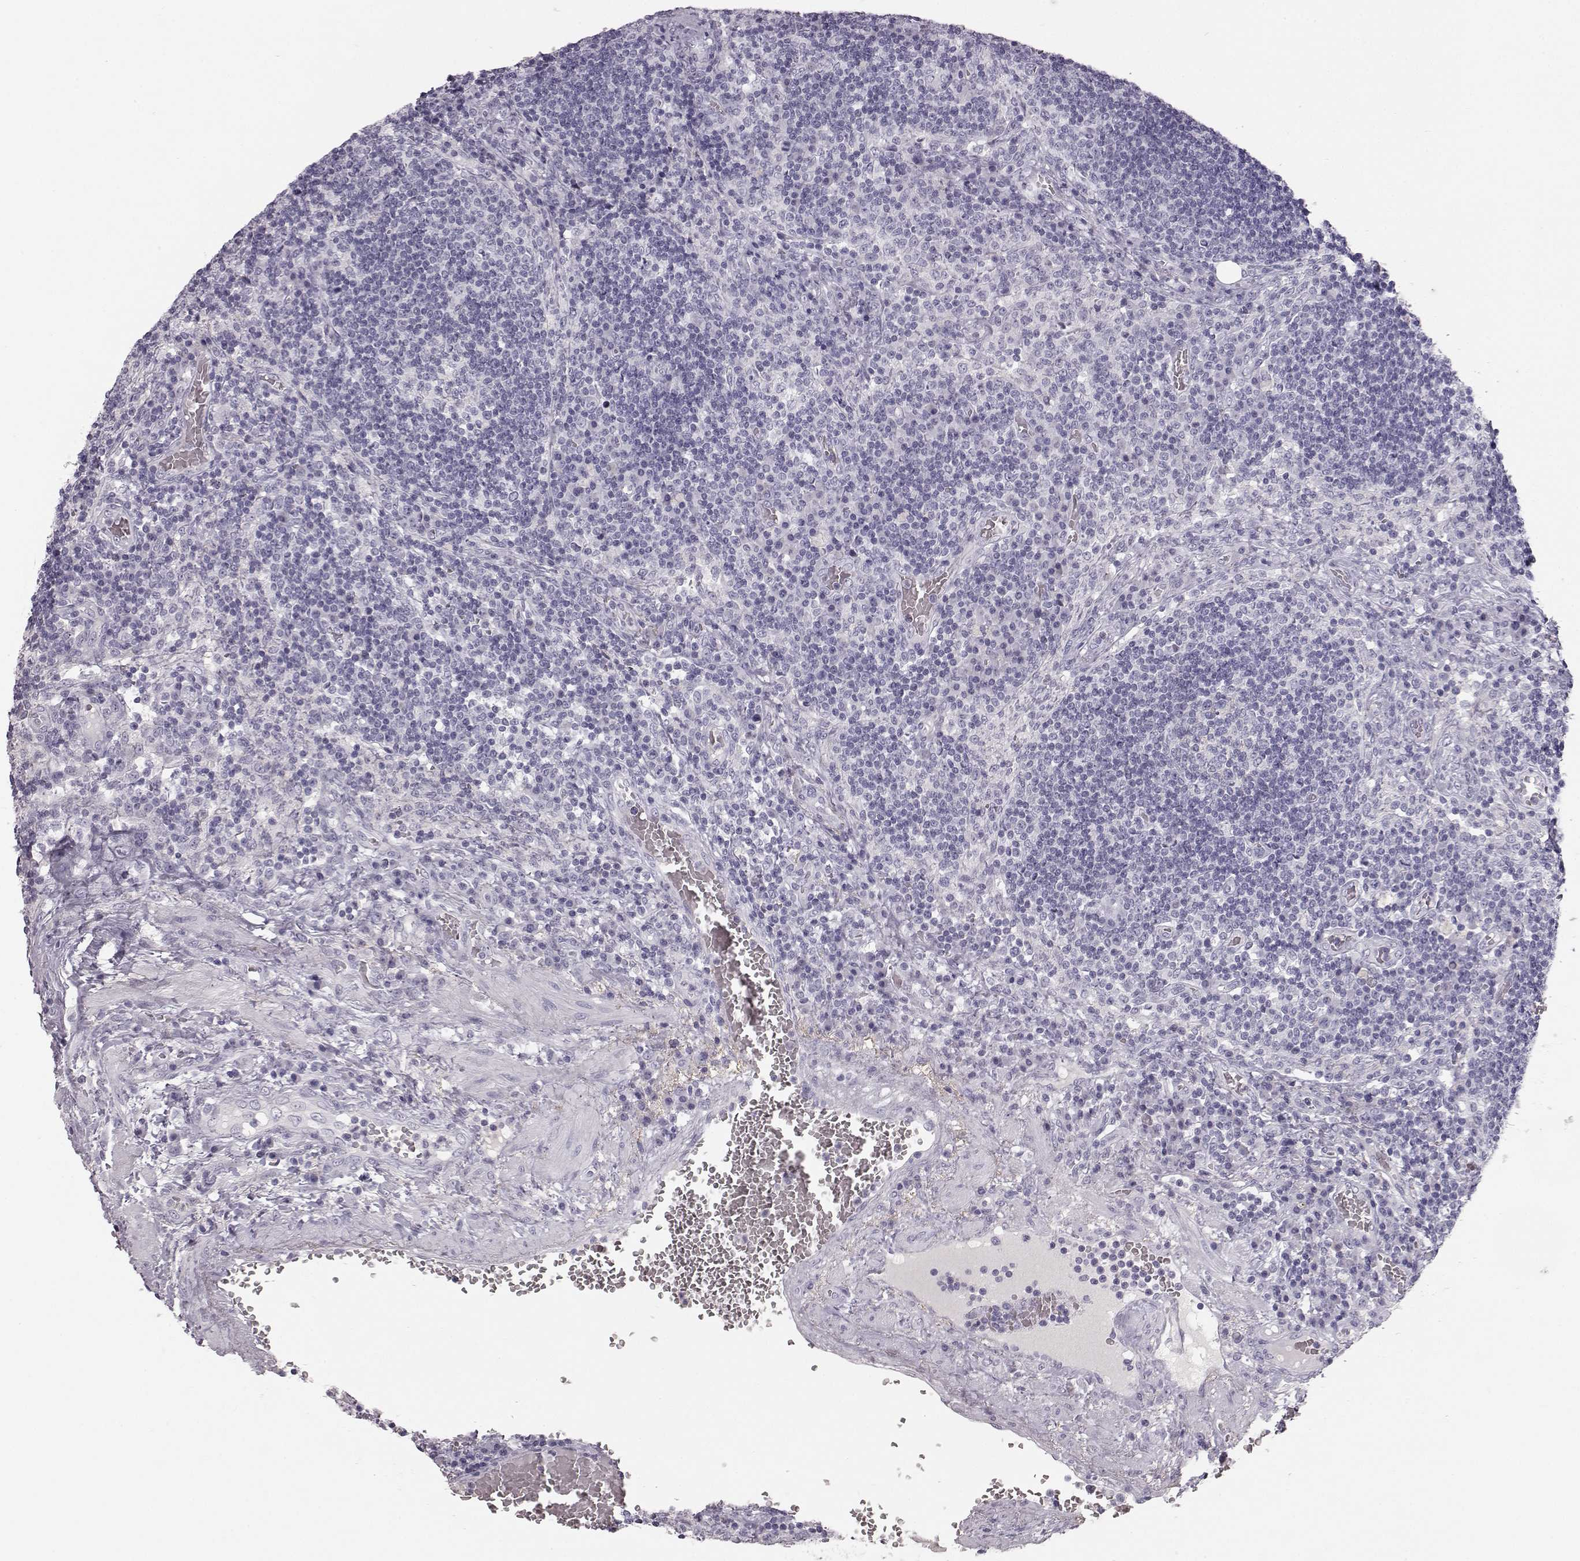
{"staining": {"intensity": "negative", "quantity": "none", "location": "none"}, "tissue": "lymph node", "cell_type": "Germinal center cells", "image_type": "normal", "snomed": [{"axis": "morphology", "description": "Normal tissue, NOS"}, {"axis": "topography", "description": "Lymph node"}], "caption": "IHC of normal human lymph node displays no expression in germinal center cells. (Brightfield microscopy of DAB immunohistochemistry (IHC) at high magnification).", "gene": "KRTAP16", "patient": {"sex": "male", "age": 63}}